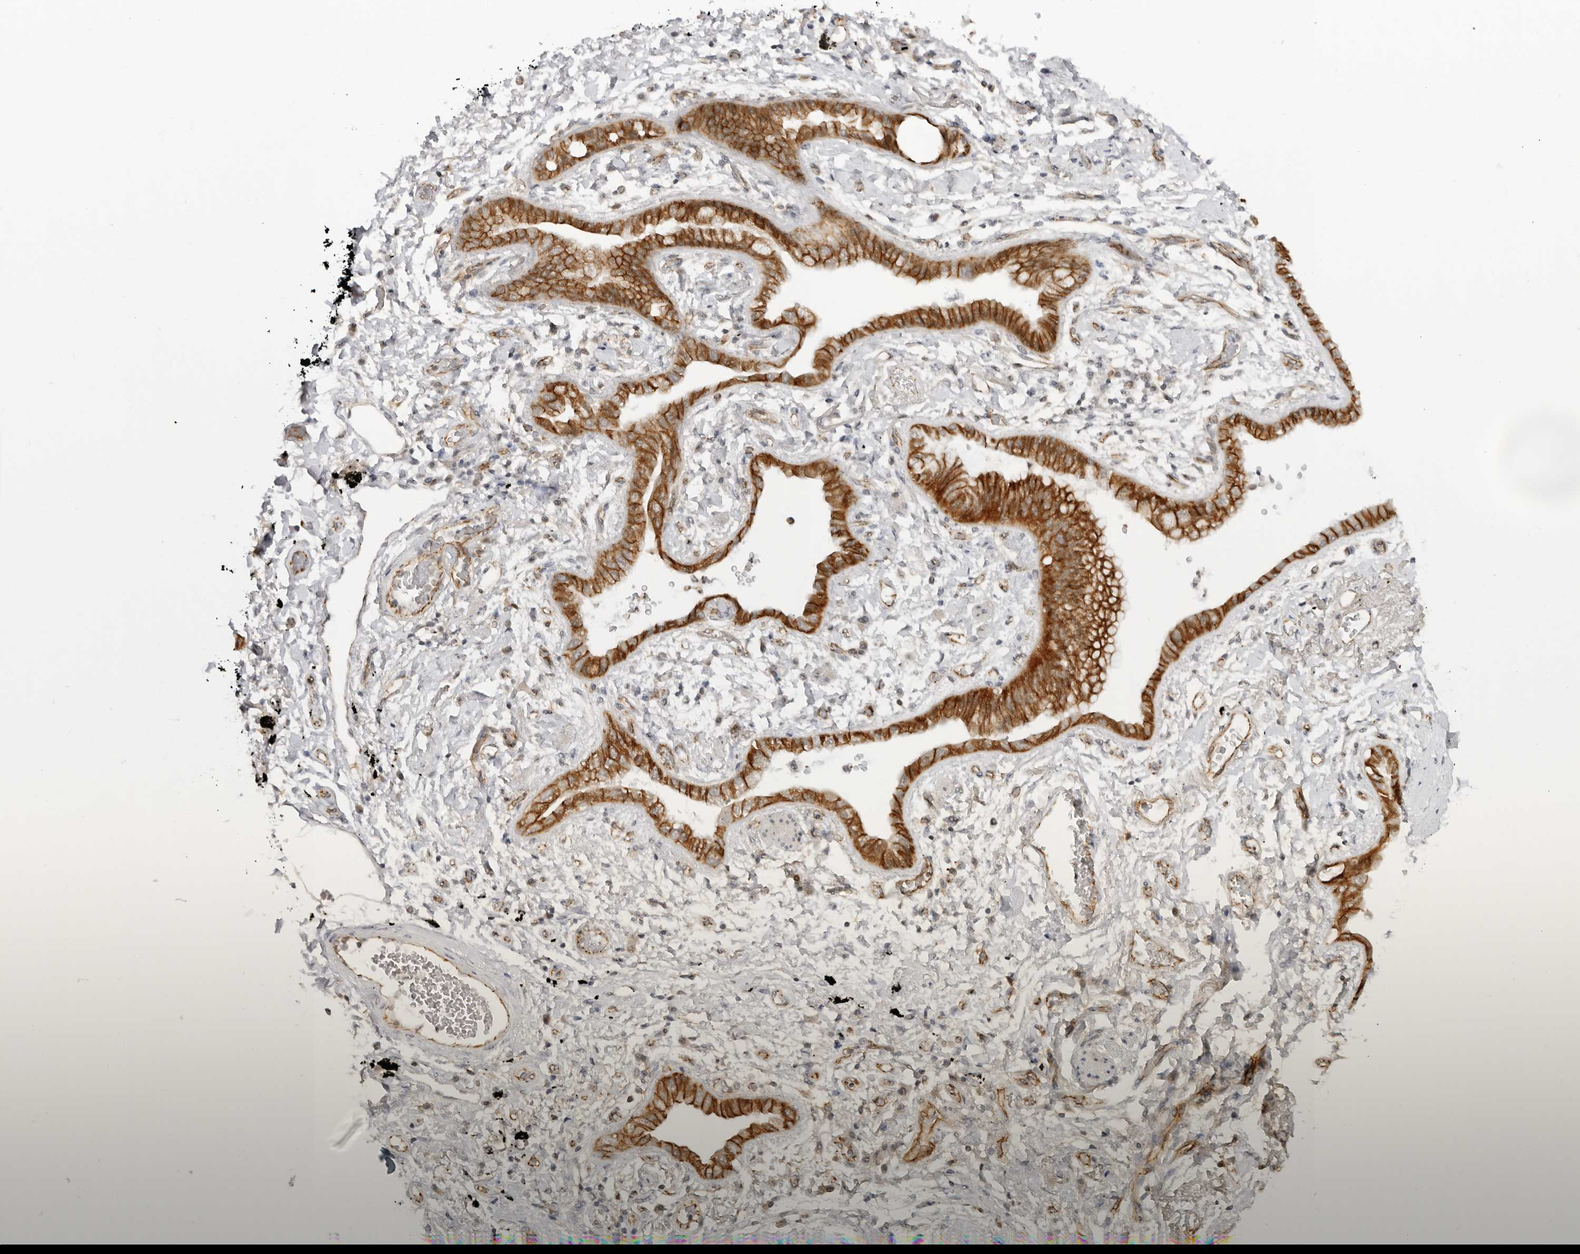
{"staining": {"intensity": "strong", "quantity": ">75%", "location": "cytoplasmic/membranous"}, "tissue": "lung cancer", "cell_type": "Tumor cells", "image_type": "cancer", "snomed": [{"axis": "morphology", "description": "Adenocarcinoma, NOS"}, {"axis": "topography", "description": "Lung"}], "caption": "Lung cancer (adenocarcinoma) stained with immunohistochemistry shows strong cytoplasmic/membranous staining in approximately >75% of tumor cells. Using DAB (3,3'-diaminobenzidine) (brown) and hematoxylin (blue) stains, captured at high magnification using brightfield microscopy.", "gene": "TRAPPC3", "patient": {"sex": "female", "age": 70}}